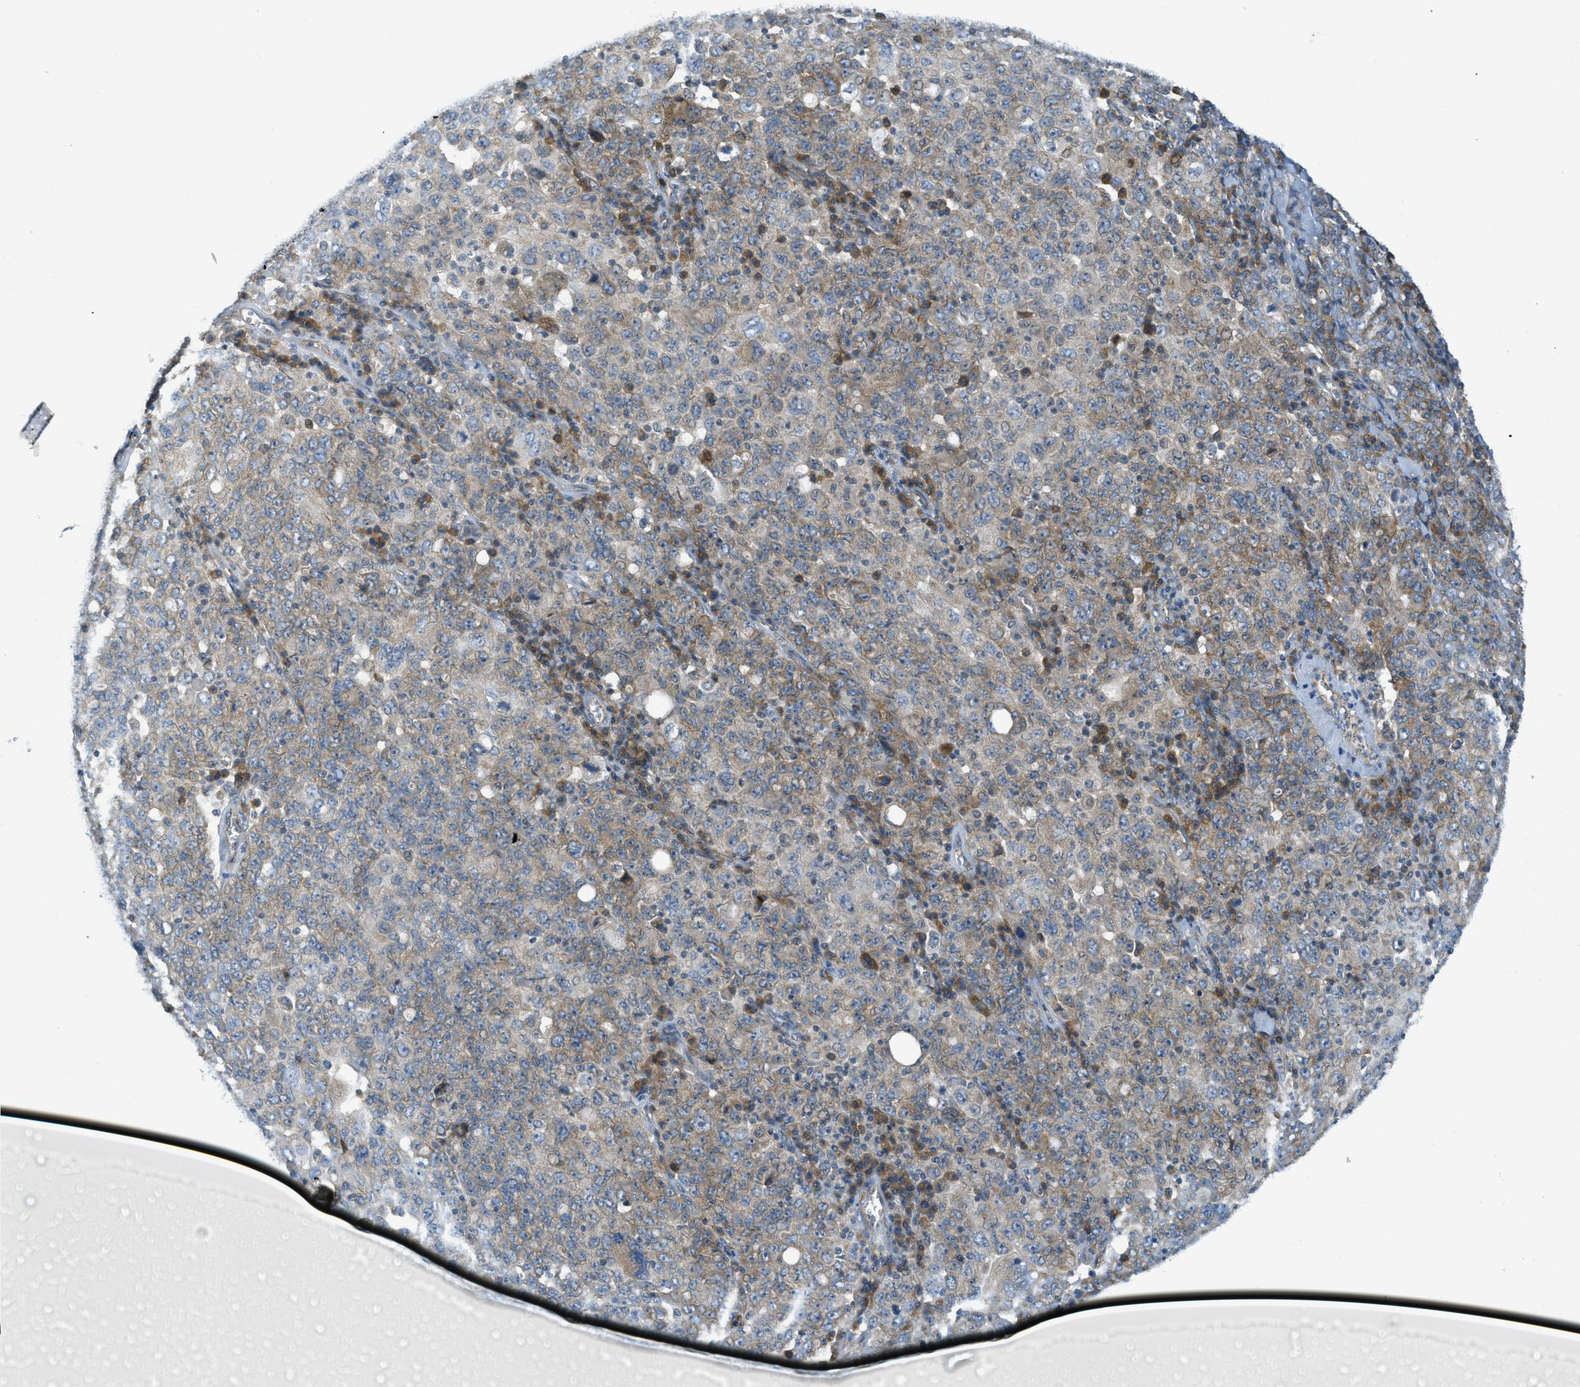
{"staining": {"intensity": "weak", "quantity": "25%-75%", "location": "cytoplasmic/membranous"}, "tissue": "ovarian cancer", "cell_type": "Tumor cells", "image_type": "cancer", "snomed": [{"axis": "morphology", "description": "Carcinoma, endometroid"}, {"axis": "topography", "description": "Ovary"}], "caption": "Immunohistochemical staining of human ovarian endometroid carcinoma displays low levels of weak cytoplasmic/membranous staining in about 25%-75% of tumor cells.", "gene": "JCAD", "patient": {"sex": "female", "age": 62}}